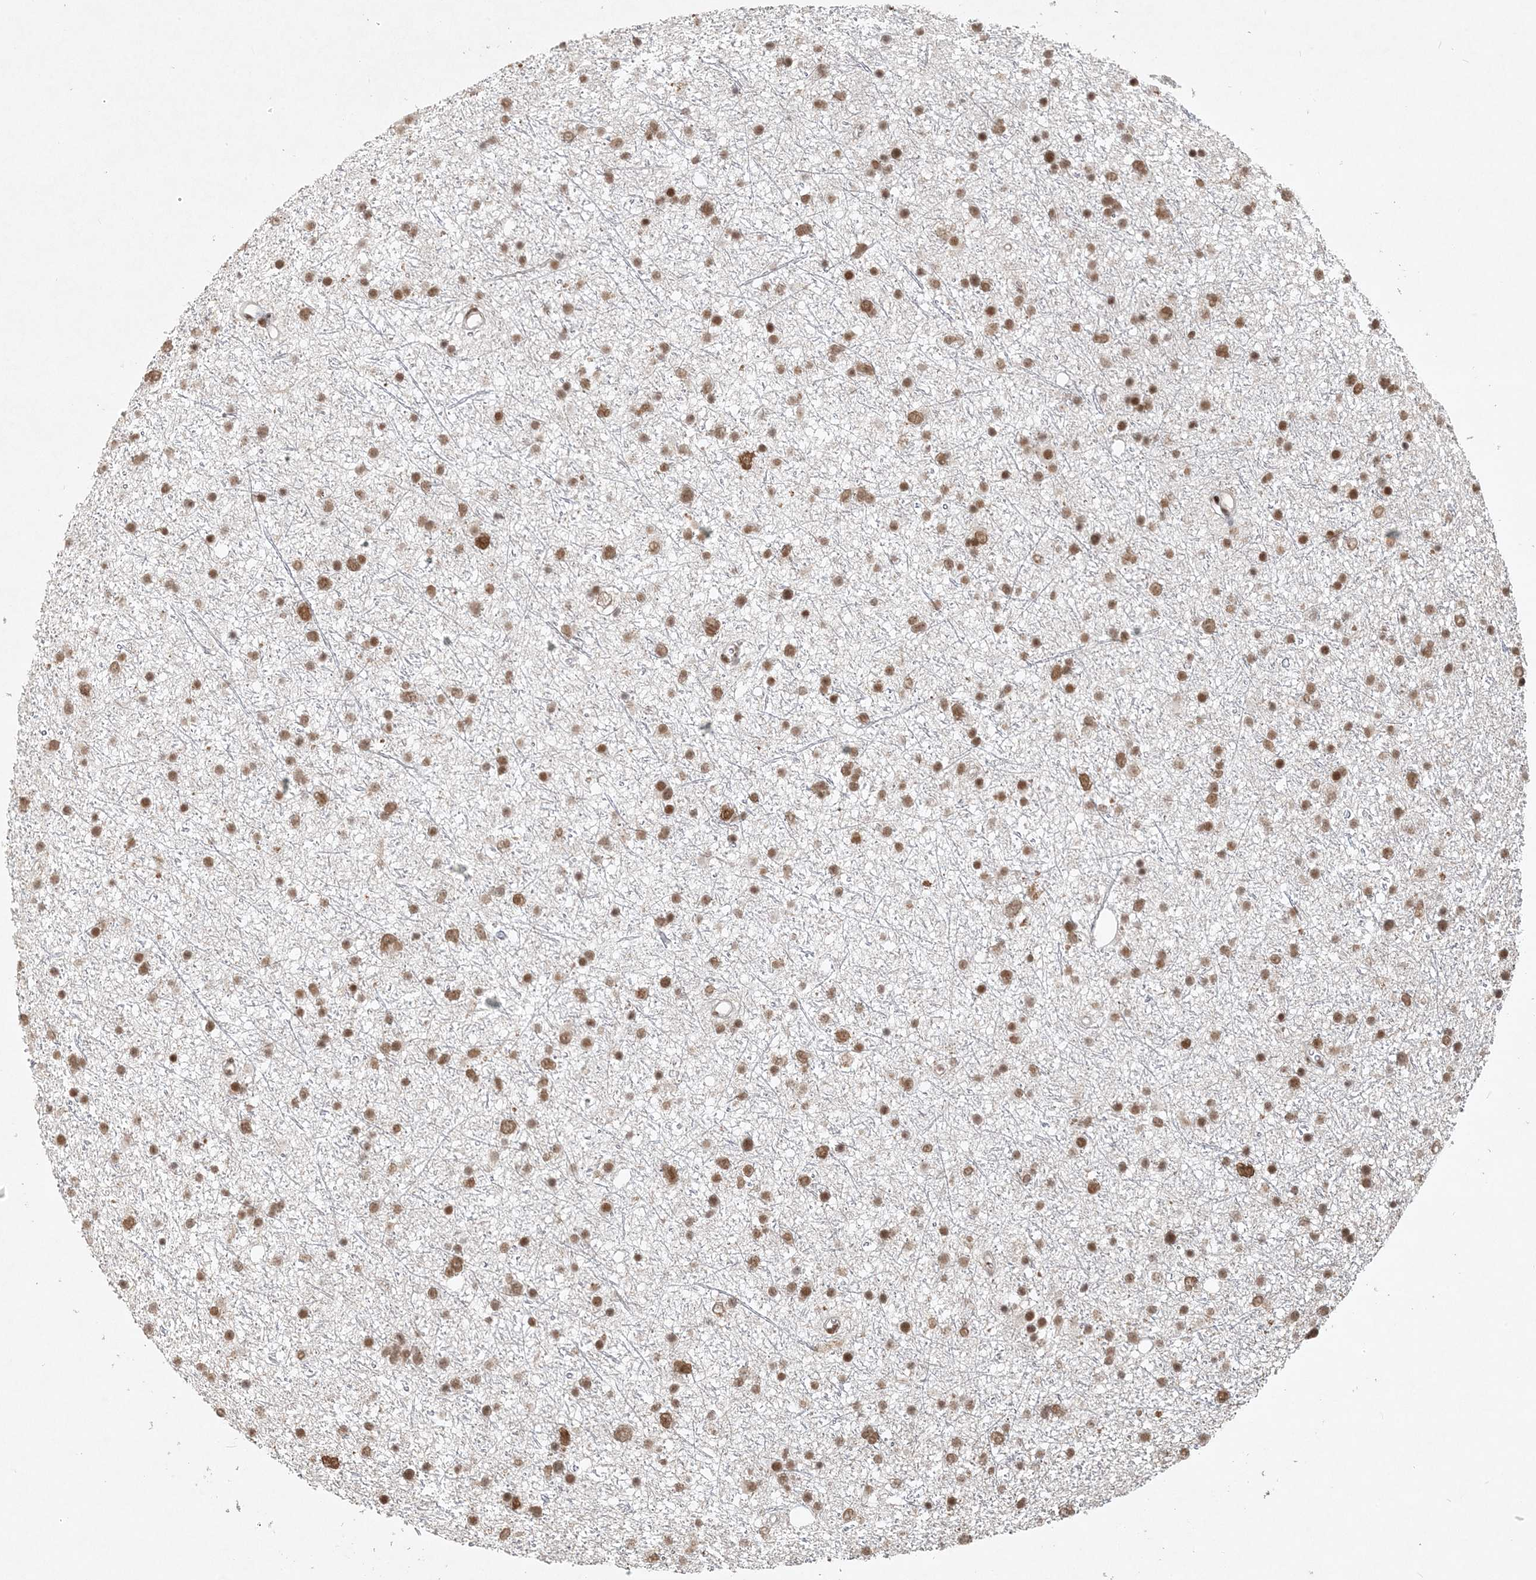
{"staining": {"intensity": "moderate", "quantity": ">75%", "location": "nuclear"}, "tissue": "glioma", "cell_type": "Tumor cells", "image_type": "cancer", "snomed": [{"axis": "morphology", "description": "Glioma, malignant, Low grade"}, {"axis": "topography", "description": "Cerebral cortex"}], "caption": "Immunohistochemical staining of human glioma reveals medium levels of moderate nuclear positivity in about >75% of tumor cells. The protein of interest is stained brown, and the nuclei are stained in blue (DAB IHC with brightfield microscopy, high magnification).", "gene": "BAZ1B", "patient": {"sex": "female", "age": 39}}